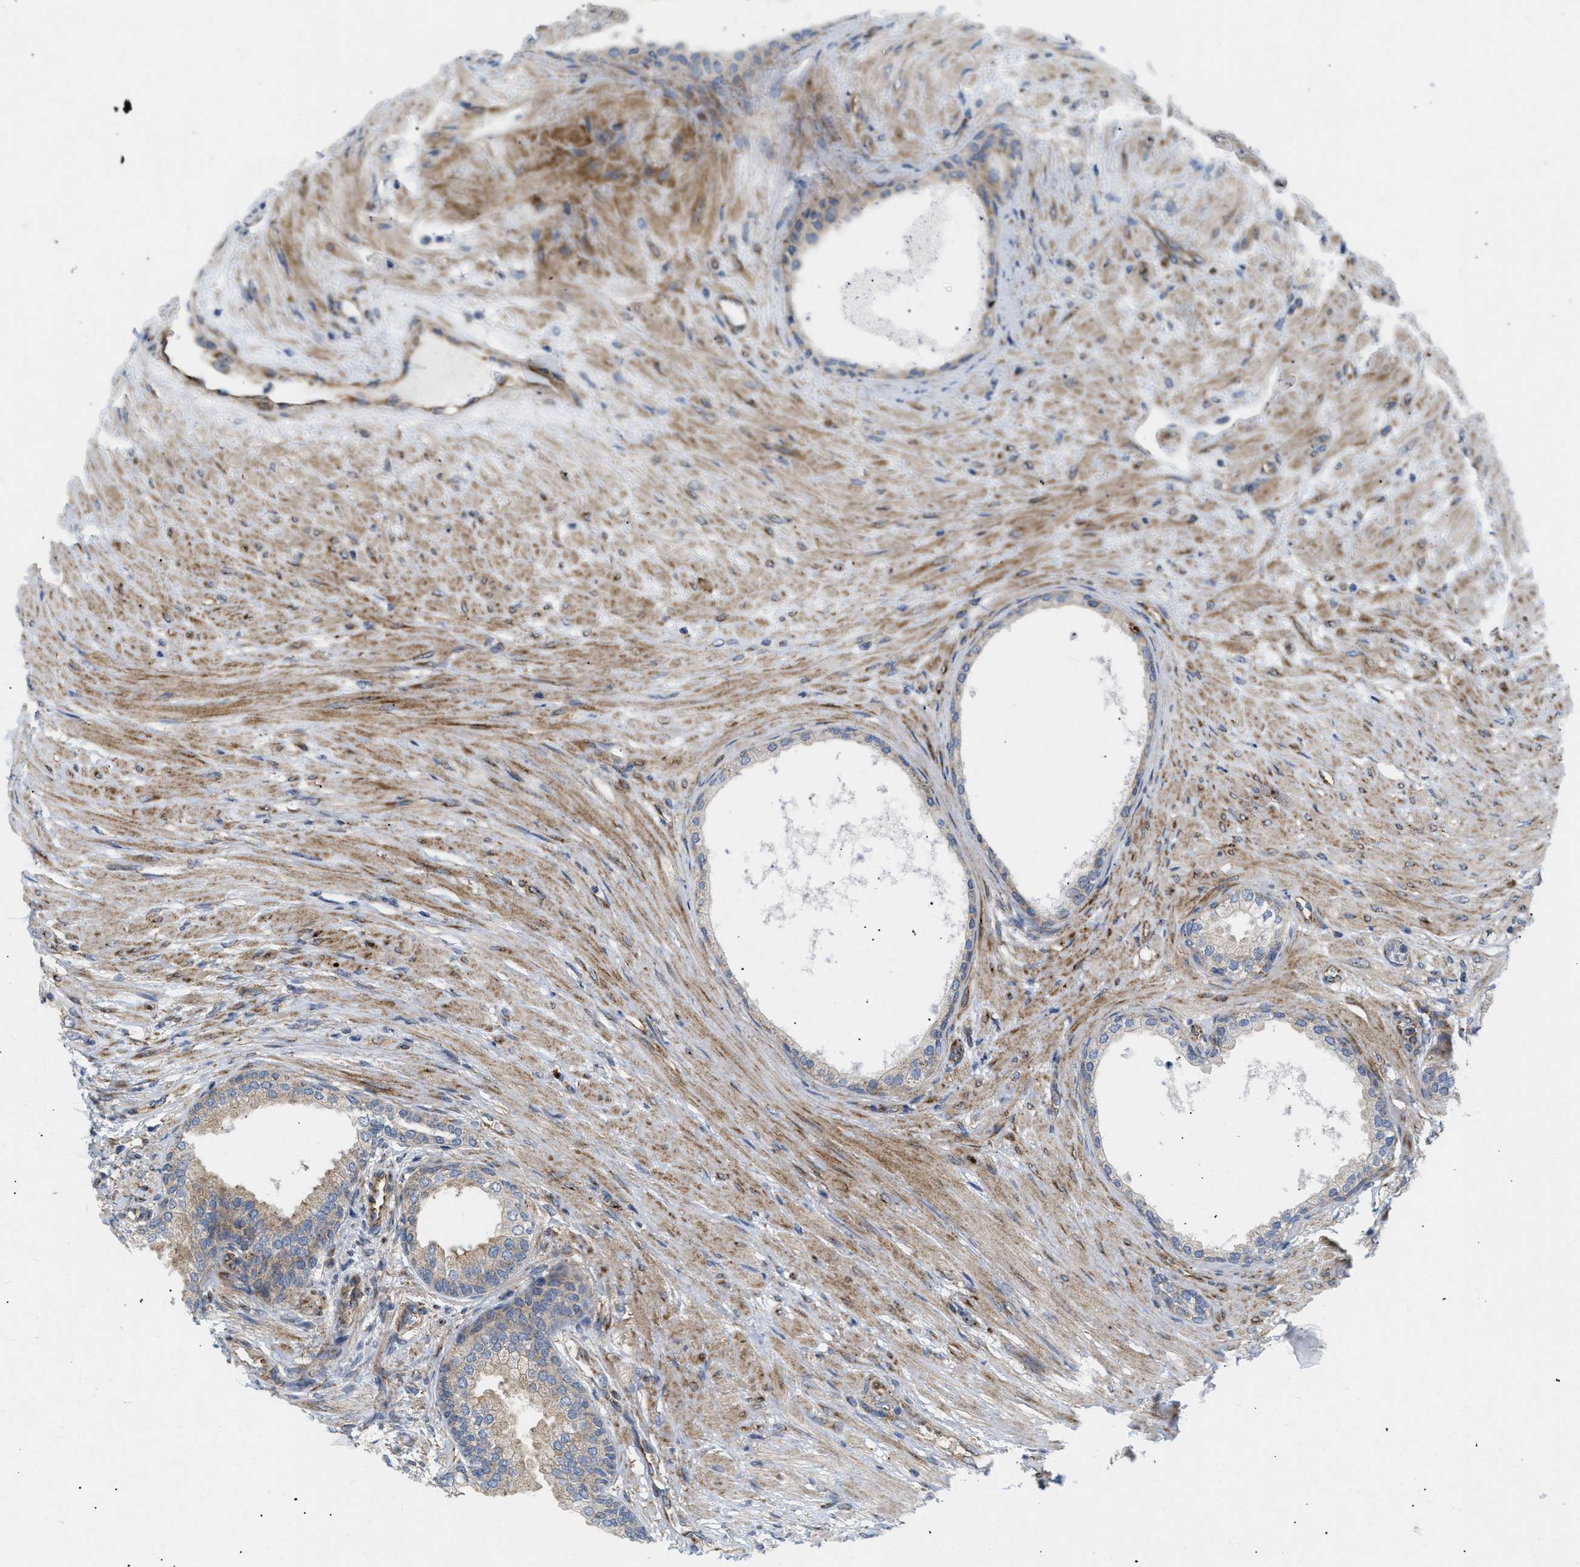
{"staining": {"intensity": "moderate", "quantity": "25%-75%", "location": "cytoplasmic/membranous"}, "tissue": "prostate", "cell_type": "Glandular cells", "image_type": "normal", "snomed": [{"axis": "morphology", "description": "Normal tissue, NOS"}, {"axis": "topography", "description": "Prostate"}], "caption": "An image of human prostate stained for a protein displays moderate cytoplasmic/membranous brown staining in glandular cells.", "gene": "DCTN4", "patient": {"sex": "male", "age": 76}}